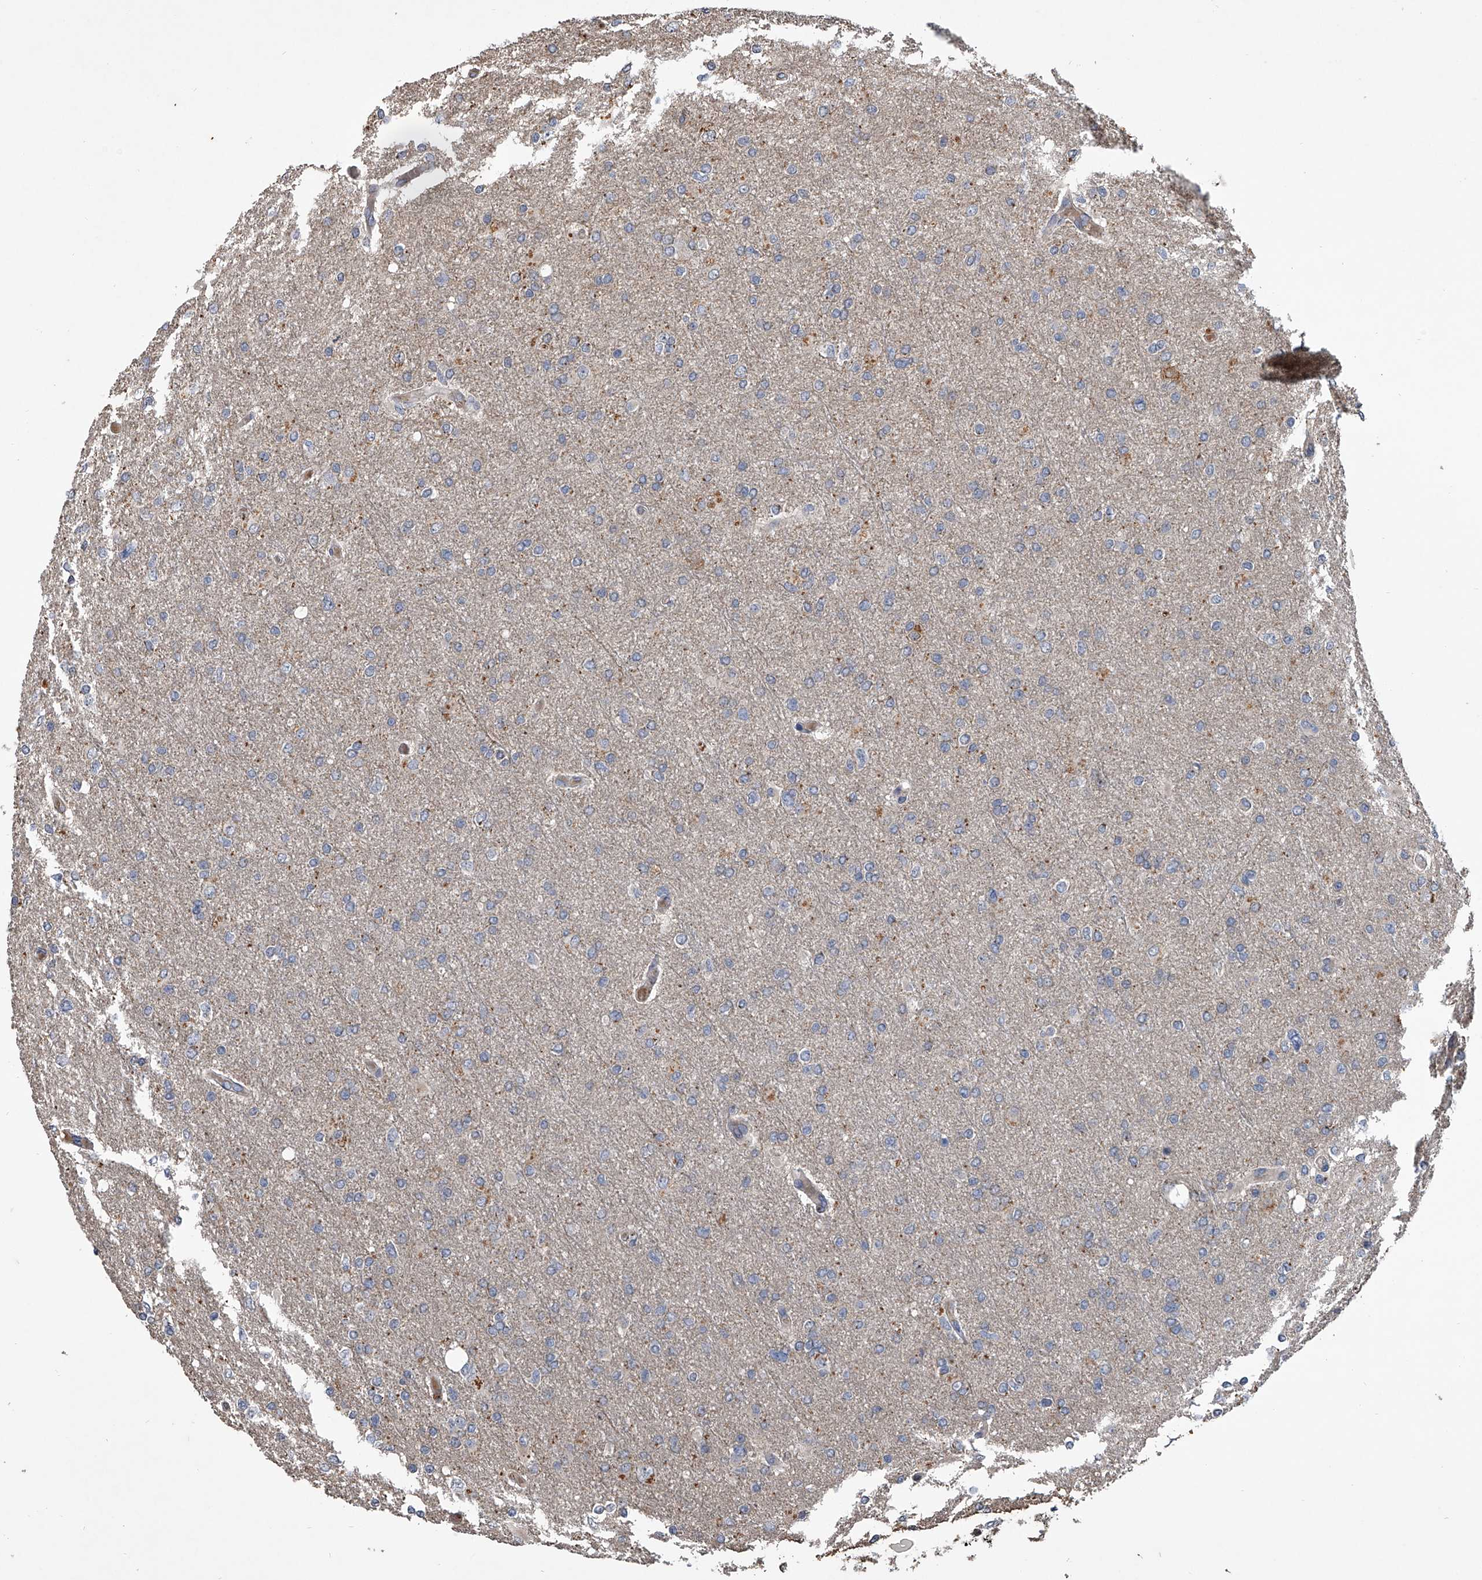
{"staining": {"intensity": "negative", "quantity": "none", "location": "none"}, "tissue": "glioma", "cell_type": "Tumor cells", "image_type": "cancer", "snomed": [{"axis": "morphology", "description": "Glioma, malignant, High grade"}, {"axis": "topography", "description": "Cerebral cortex"}], "caption": "Tumor cells are negative for protein expression in human glioma.", "gene": "DOCK9", "patient": {"sex": "female", "age": 36}}